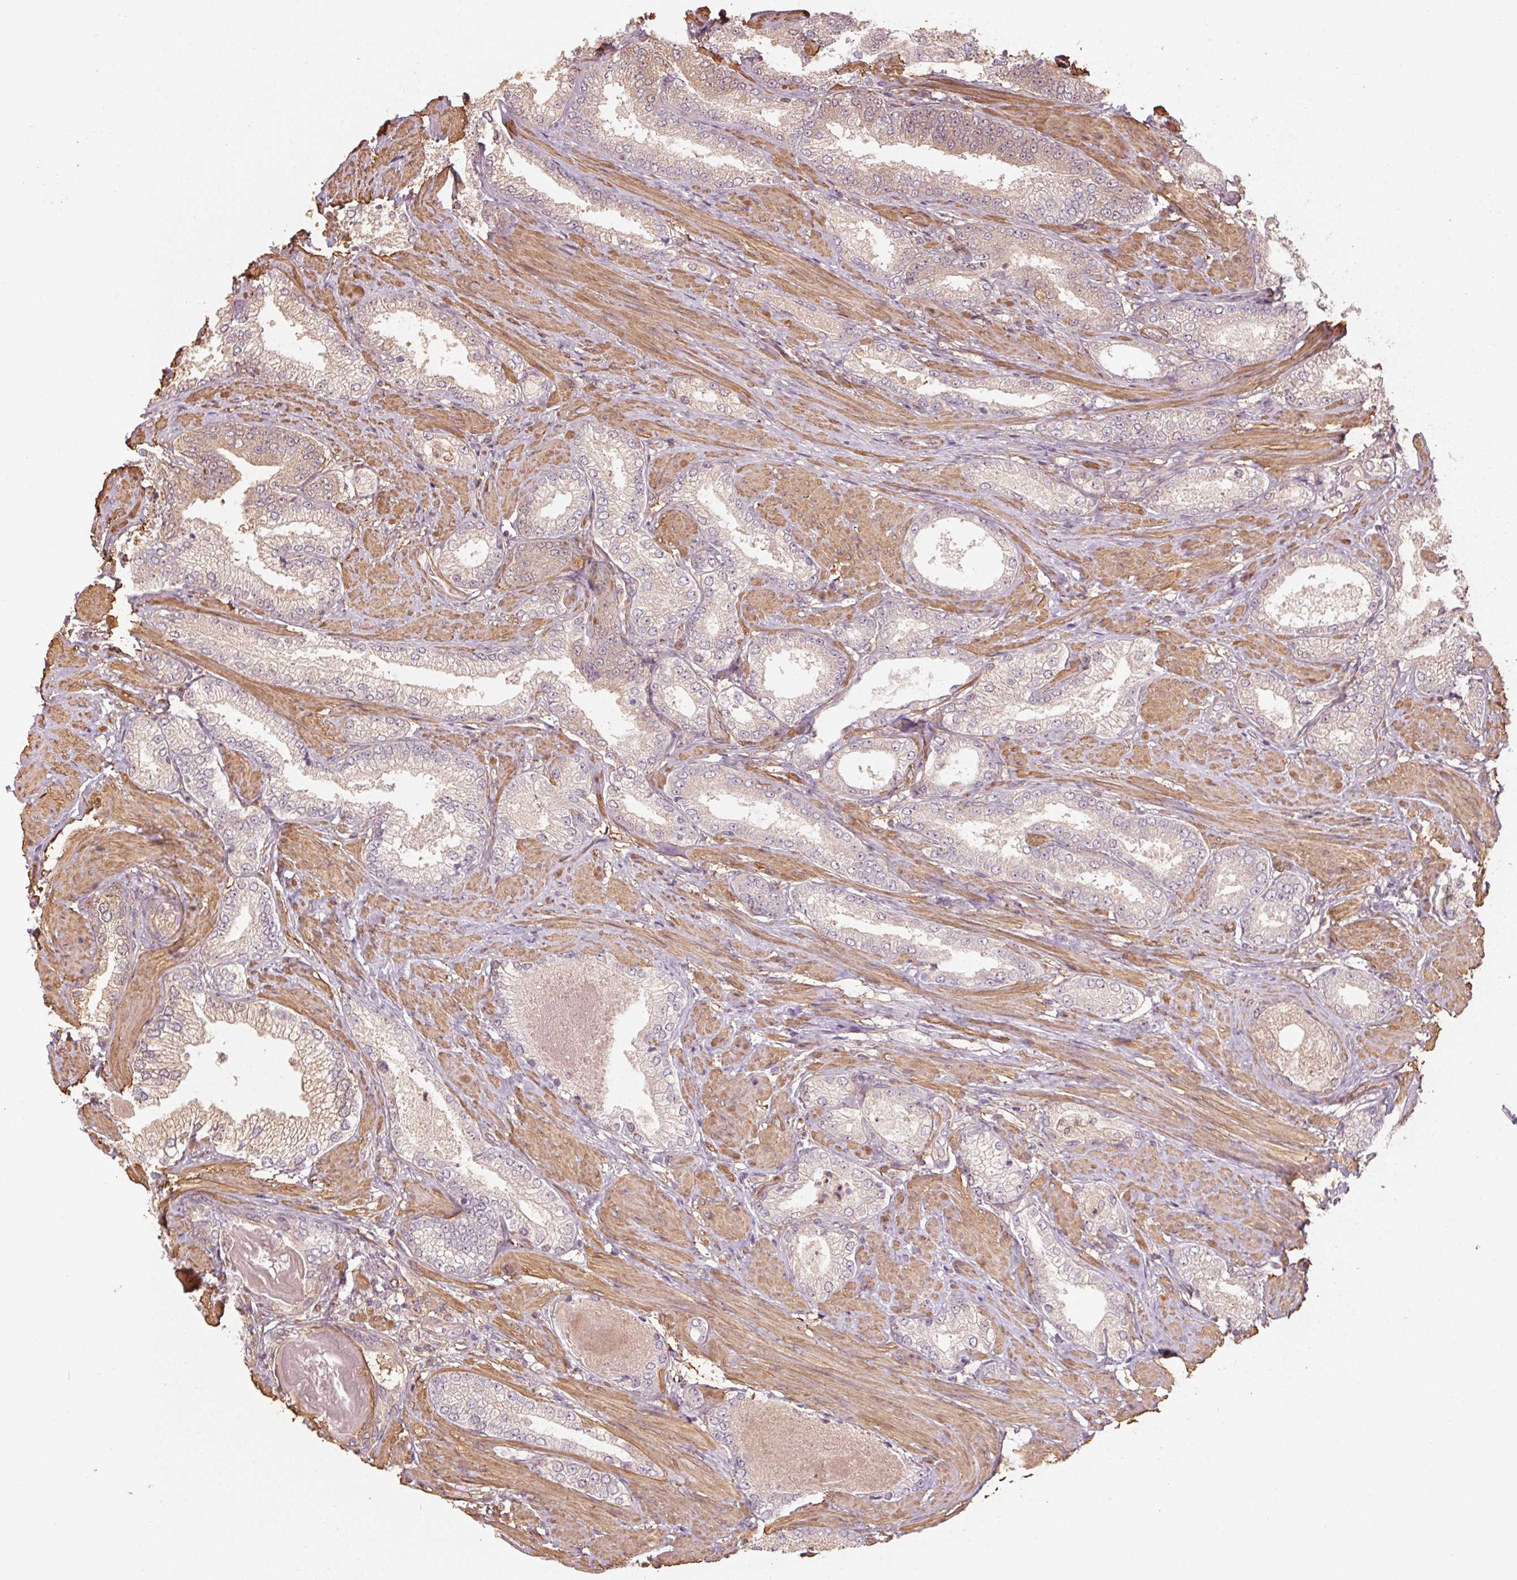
{"staining": {"intensity": "weak", "quantity": "<25%", "location": "cytoplasmic/membranous"}, "tissue": "prostate cancer", "cell_type": "Tumor cells", "image_type": "cancer", "snomed": [{"axis": "morphology", "description": "Adenocarcinoma, High grade"}, {"axis": "topography", "description": "Prostate and seminal vesicle, NOS"}], "caption": "Micrograph shows no protein positivity in tumor cells of prostate adenocarcinoma (high-grade) tissue. (Immunohistochemistry, brightfield microscopy, high magnification).", "gene": "QDPR", "patient": {"sex": "male", "age": 61}}